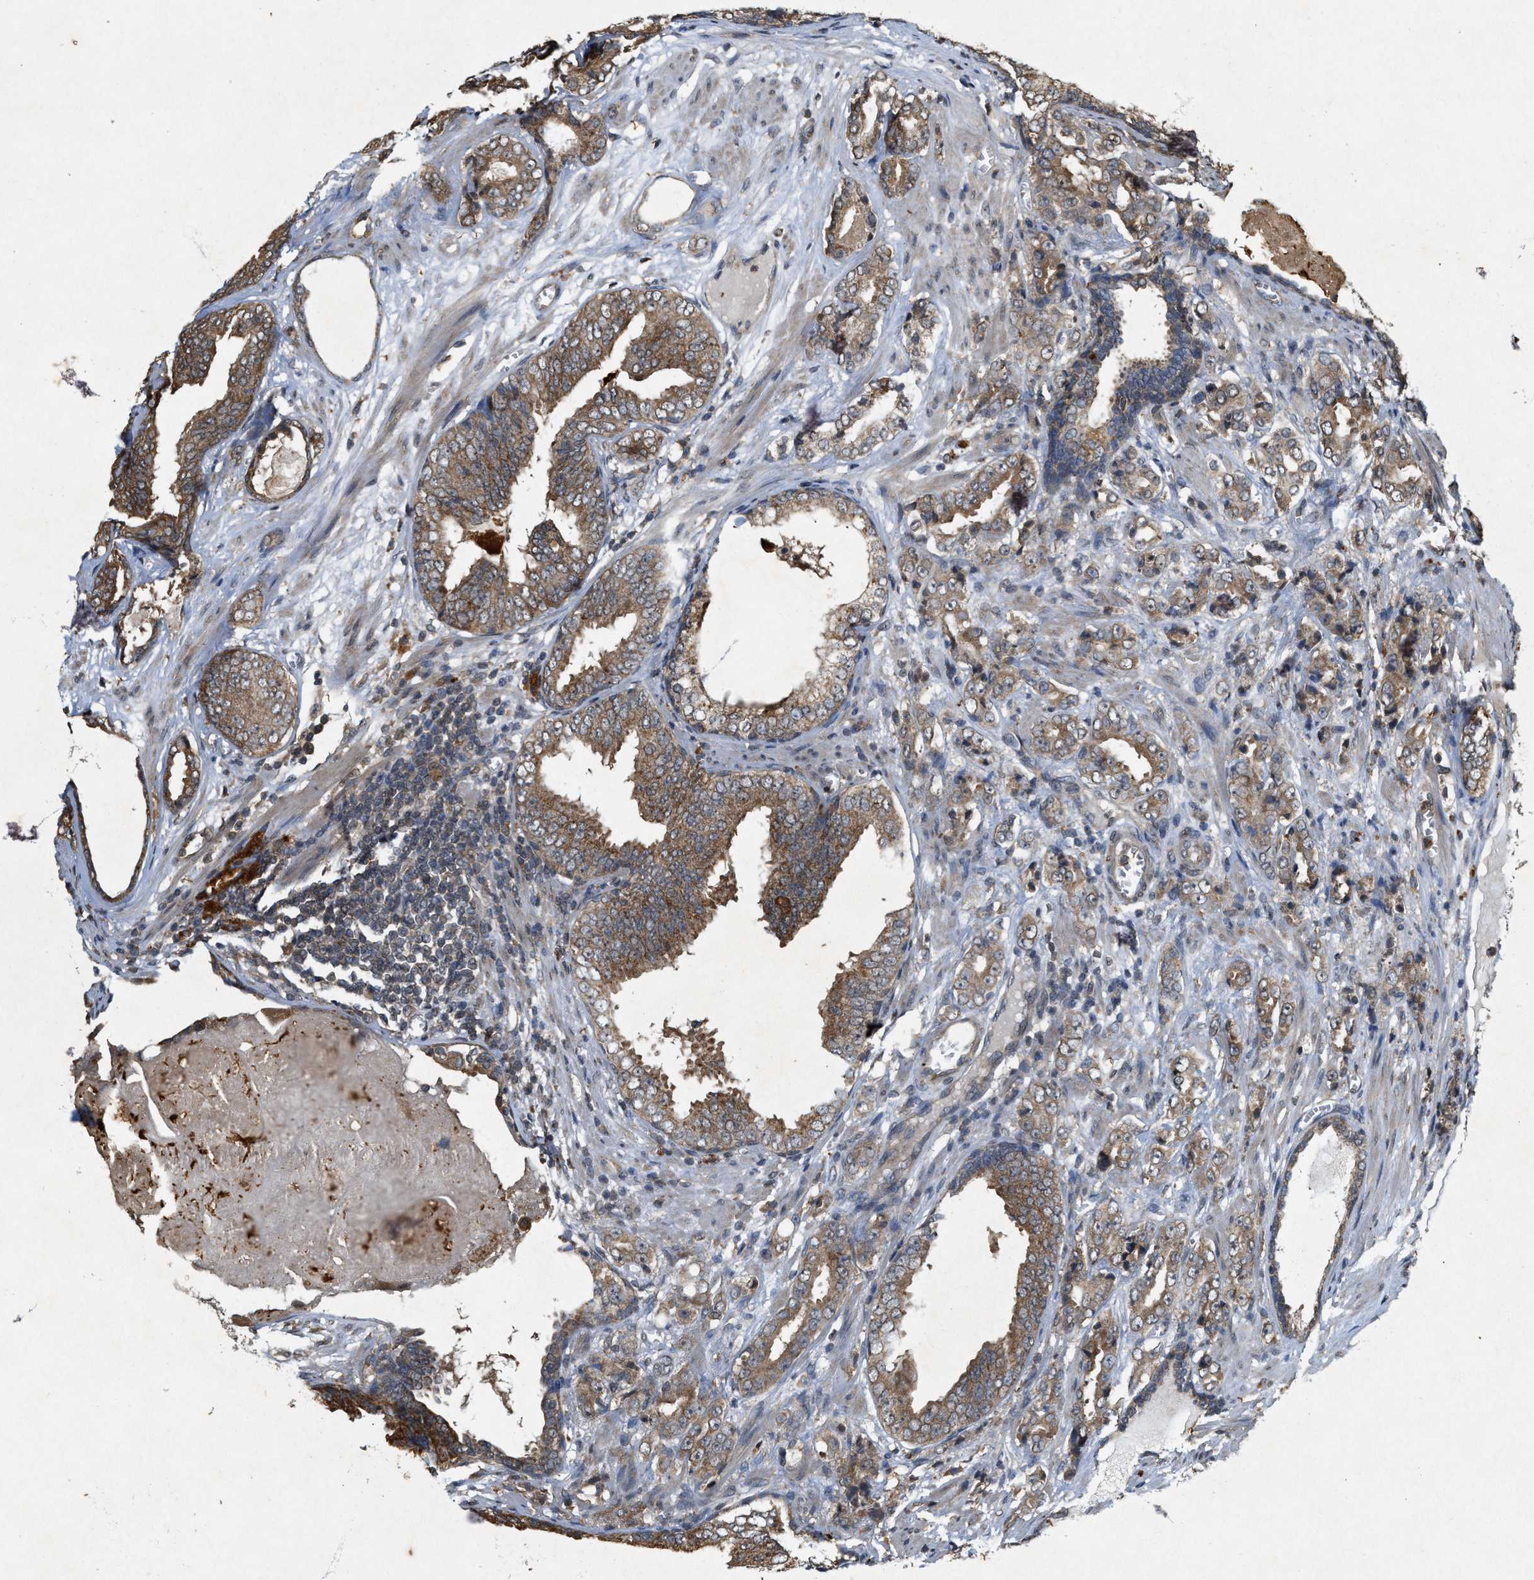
{"staining": {"intensity": "moderate", "quantity": ">75%", "location": "cytoplasmic/membranous"}, "tissue": "prostate cancer", "cell_type": "Tumor cells", "image_type": "cancer", "snomed": [{"axis": "morphology", "description": "Adenocarcinoma, Medium grade"}, {"axis": "topography", "description": "Prostate"}], "caption": "Immunohistochemistry (IHC) histopathology image of human prostate cancer stained for a protein (brown), which reveals medium levels of moderate cytoplasmic/membranous positivity in about >75% of tumor cells.", "gene": "KIF21A", "patient": {"sex": "male", "age": 79}}